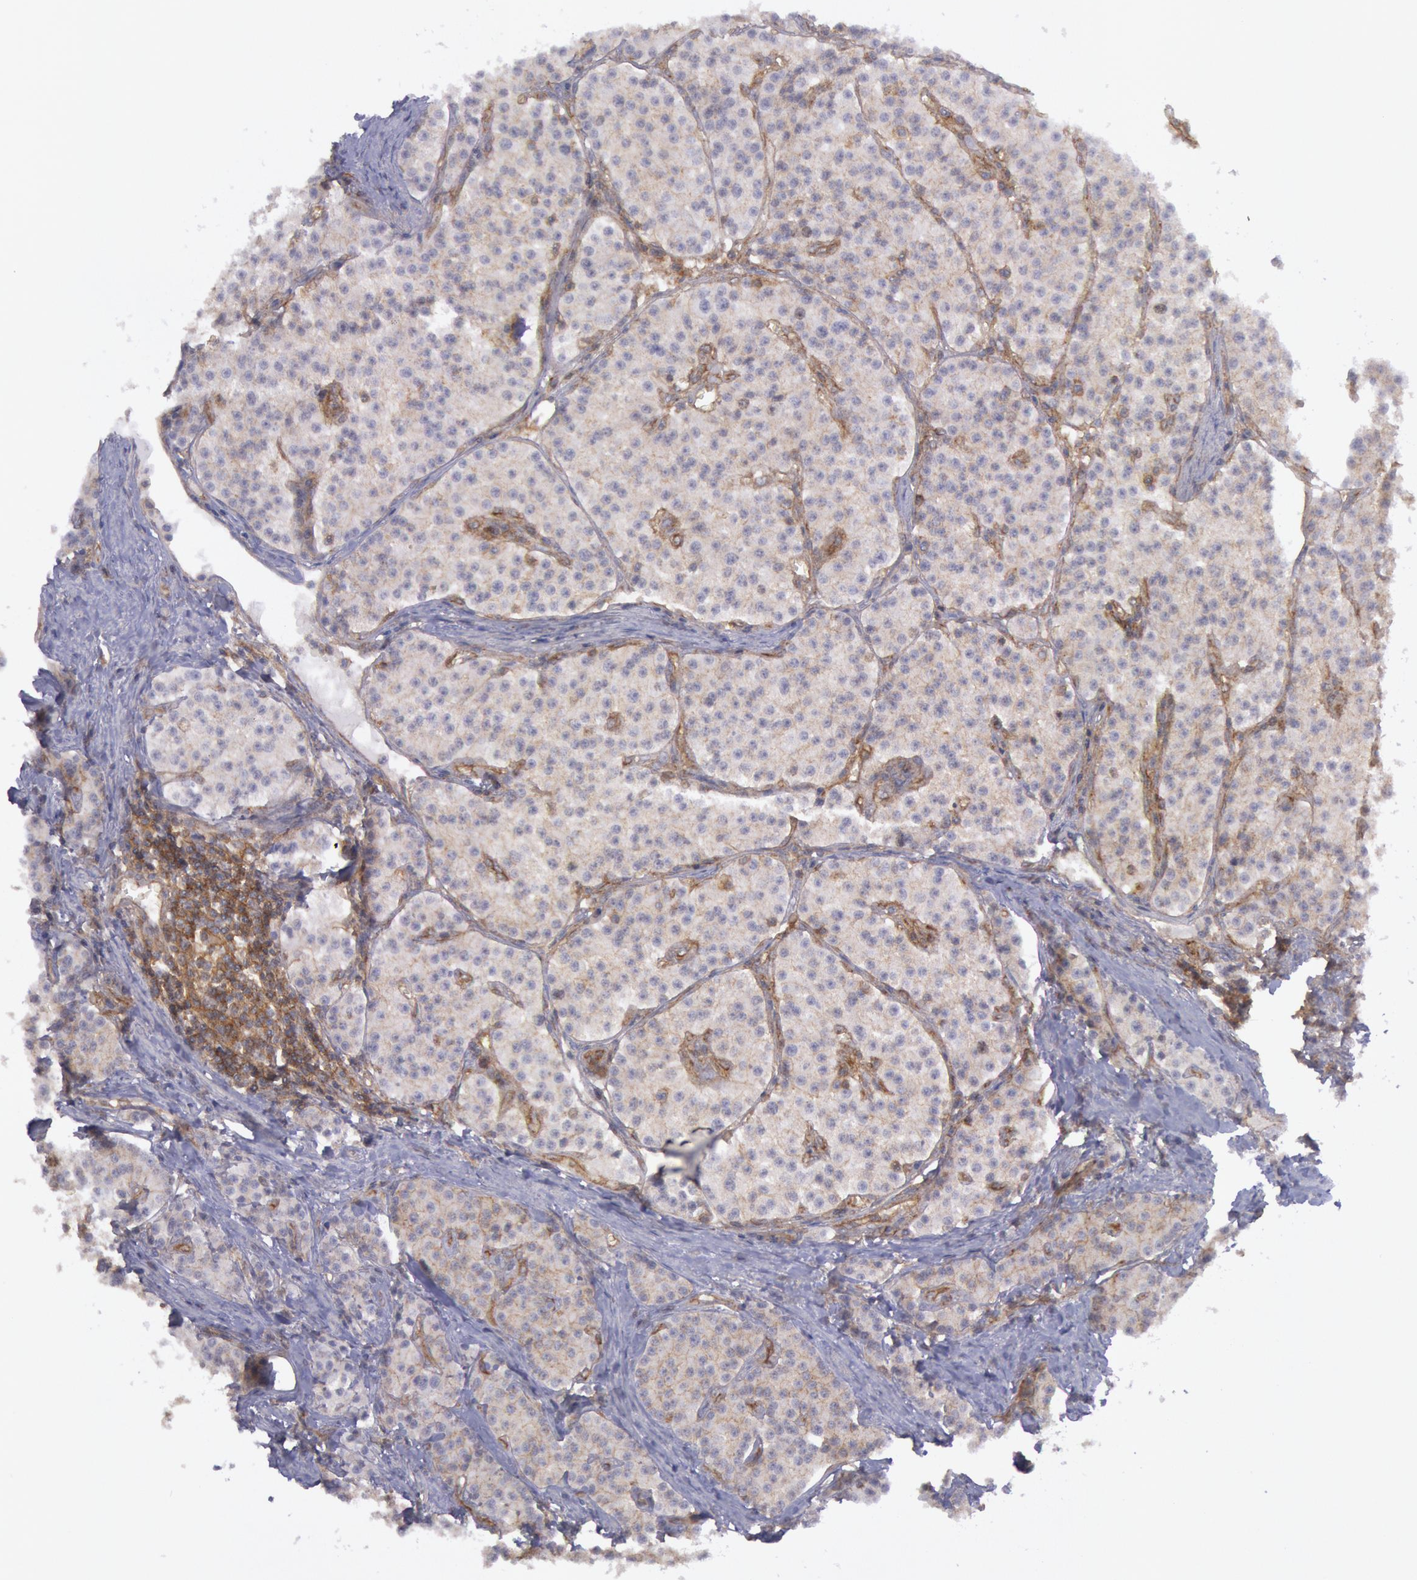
{"staining": {"intensity": "weak", "quantity": "25%-75%", "location": "cytoplasmic/membranous"}, "tissue": "carcinoid", "cell_type": "Tumor cells", "image_type": "cancer", "snomed": [{"axis": "morphology", "description": "Carcinoid, malignant, NOS"}, {"axis": "topography", "description": "Stomach"}], "caption": "This histopathology image exhibits IHC staining of human carcinoid, with low weak cytoplasmic/membranous staining in approximately 25%-75% of tumor cells.", "gene": "STX4", "patient": {"sex": "female", "age": 76}}